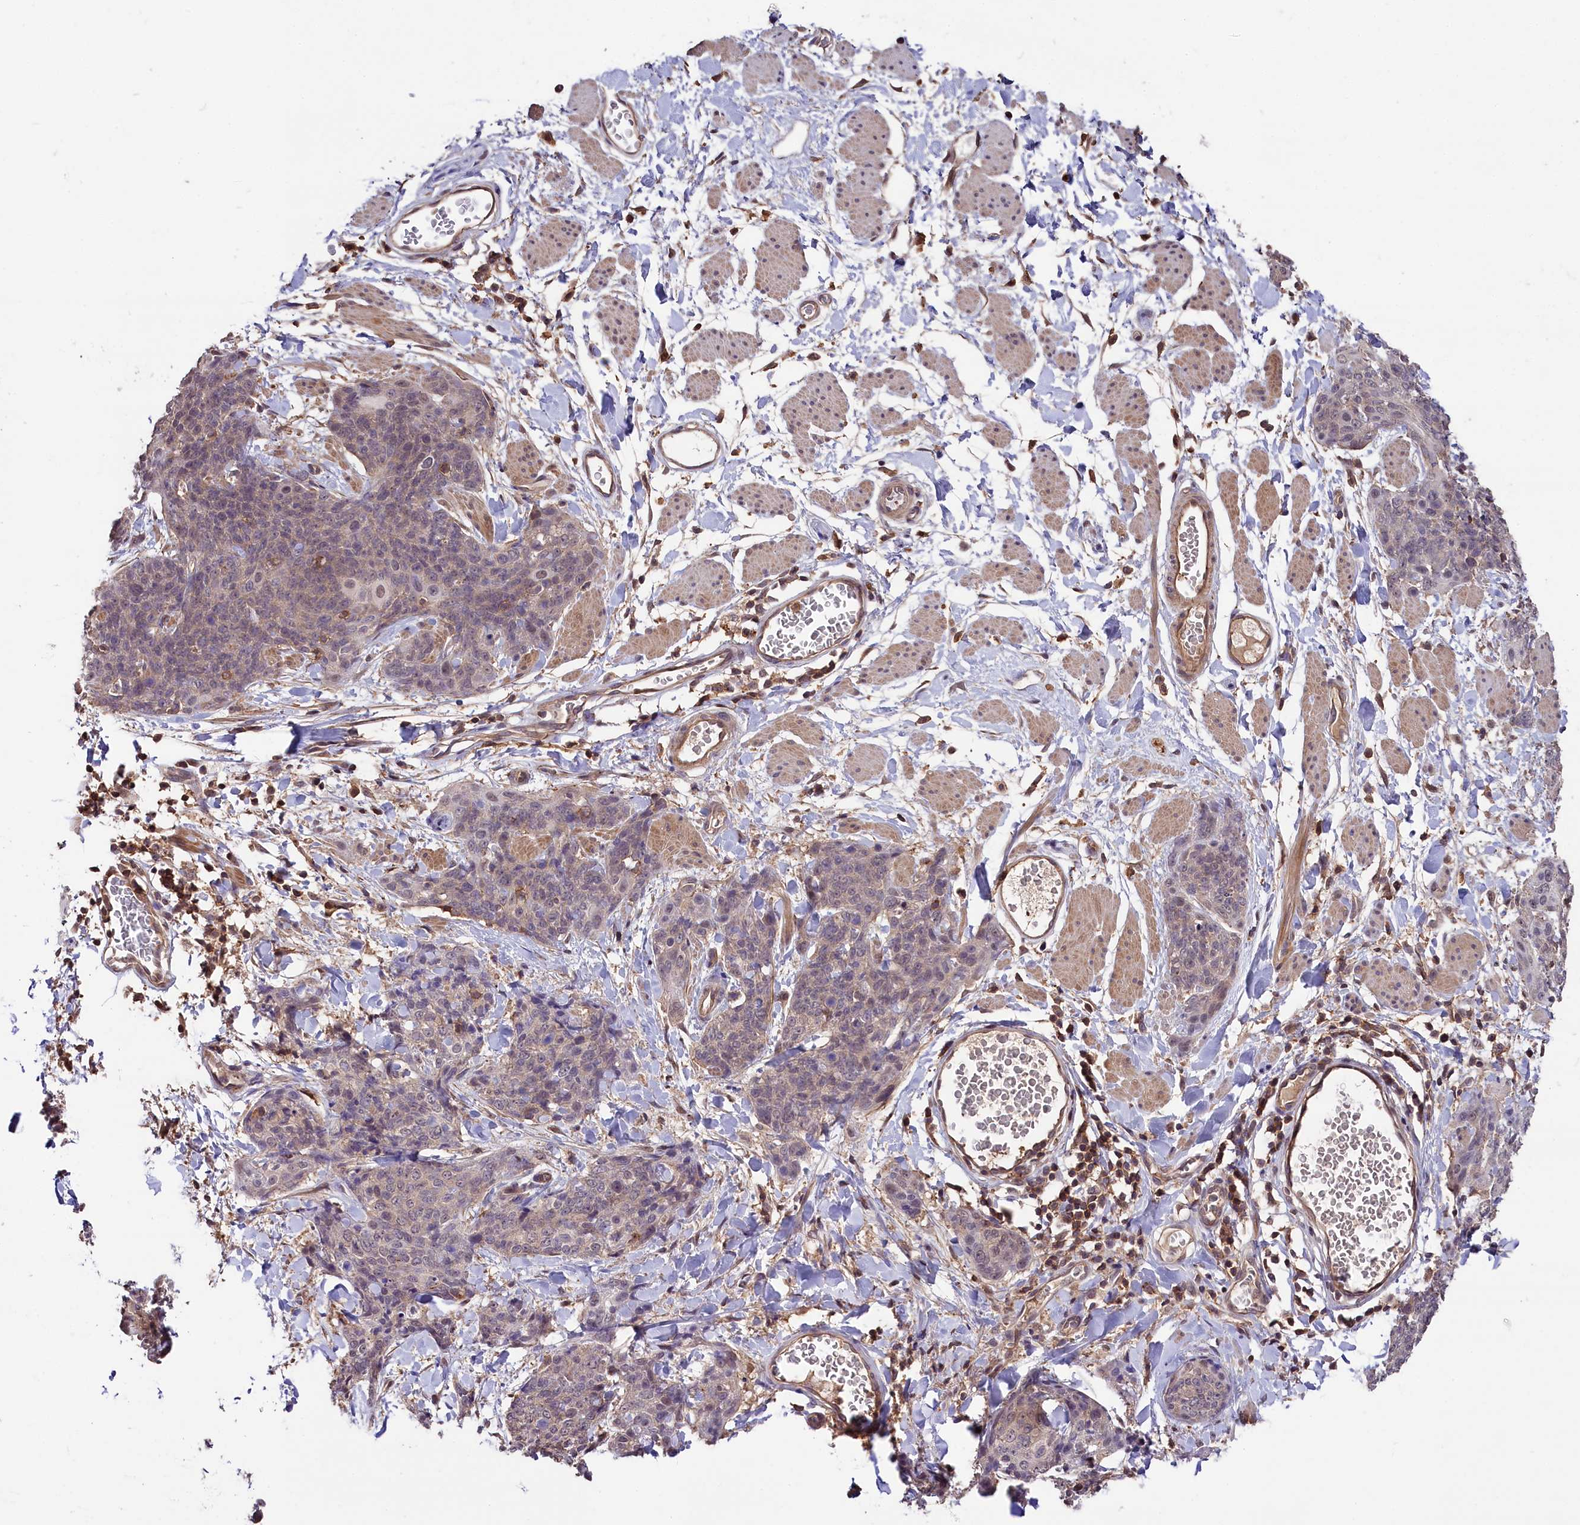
{"staining": {"intensity": "negative", "quantity": "none", "location": "none"}, "tissue": "skin cancer", "cell_type": "Tumor cells", "image_type": "cancer", "snomed": [{"axis": "morphology", "description": "Squamous cell carcinoma, NOS"}, {"axis": "topography", "description": "Skin"}, {"axis": "topography", "description": "Vulva"}], "caption": "The histopathology image shows no staining of tumor cells in skin squamous cell carcinoma.", "gene": "SKIDA1", "patient": {"sex": "female", "age": 85}}